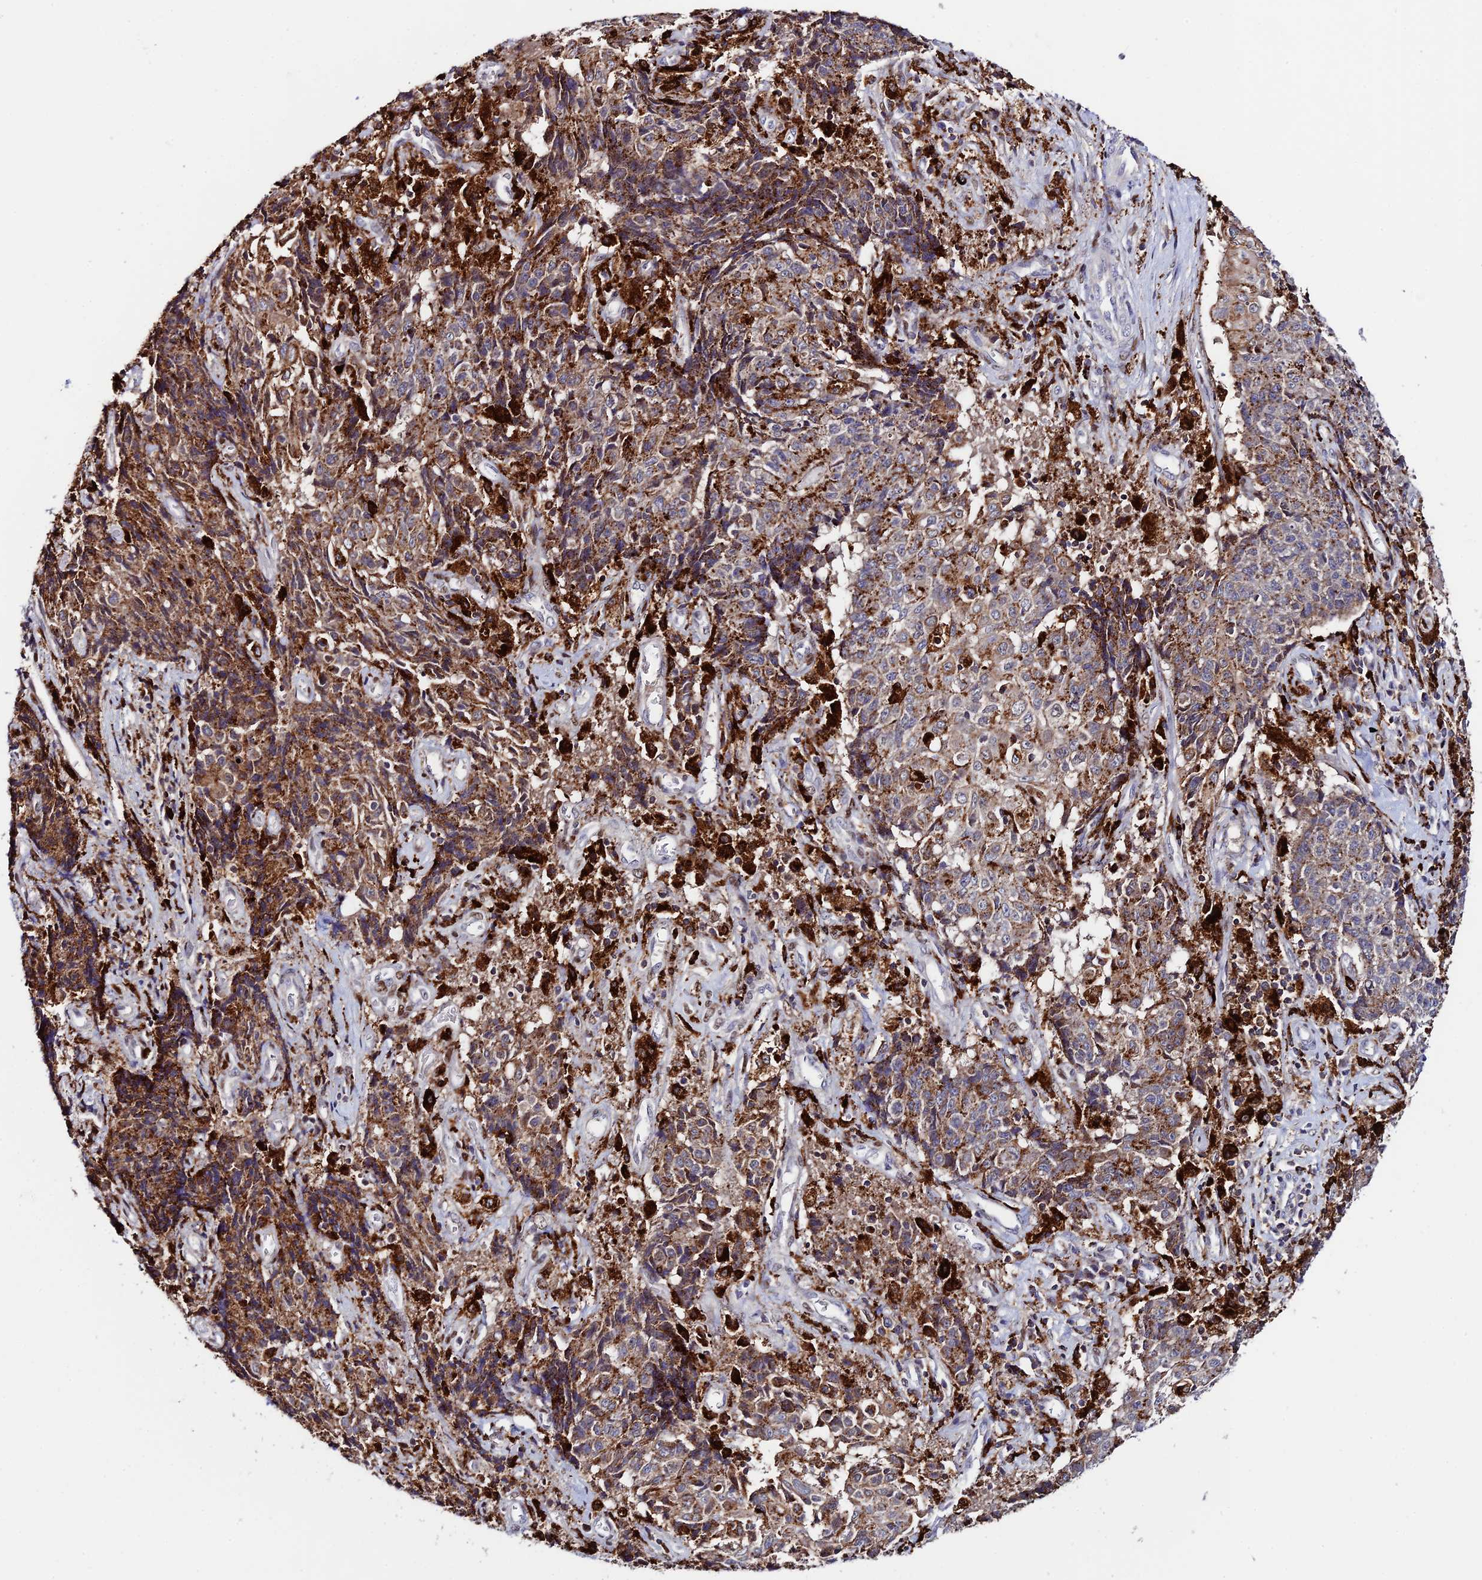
{"staining": {"intensity": "moderate", "quantity": ">75%", "location": "cytoplasmic/membranous"}, "tissue": "ovarian cancer", "cell_type": "Tumor cells", "image_type": "cancer", "snomed": [{"axis": "morphology", "description": "Carcinoma, endometroid"}, {"axis": "topography", "description": "Ovary"}], "caption": "Immunohistochemical staining of endometroid carcinoma (ovarian) displays moderate cytoplasmic/membranous protein expression in about >75% of tumor cells.", "gene": "HIC1", "patient": {"sex": "female", "age": 42}}